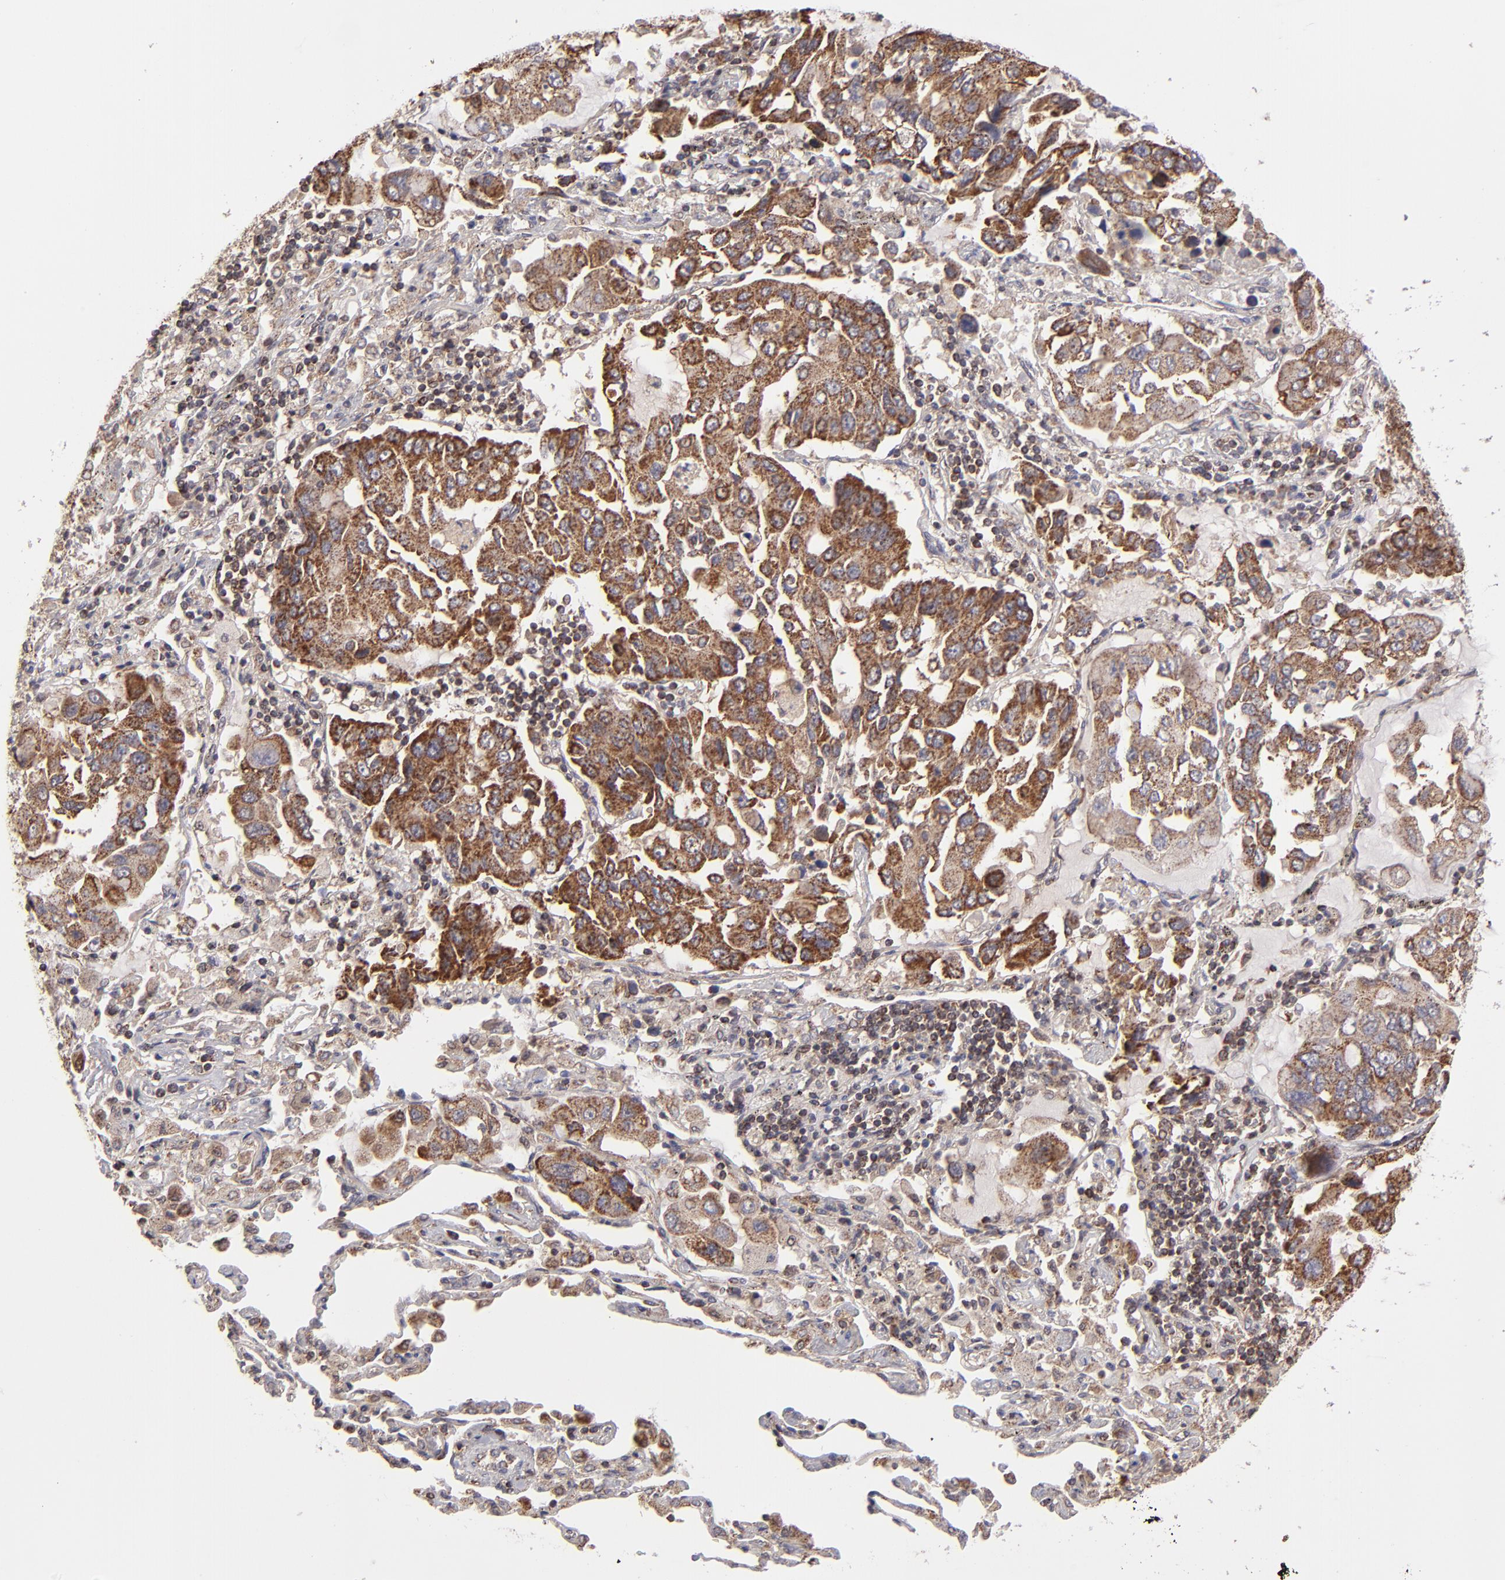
{"staining": {"intensity": "moderate", "quantity": "25%-75%", "location": "cytoplasmic/membranous"}, "tissue": "lung cancer", "cell_type": "Tumor cells", "image_type": "cancer", "snomed": [{"axis": "morphology", "description": "Adenocarcinoma, NOS"}, {"axis": "topography", "description": "Lung"}], "caption": "Lung adenocarcinoma tissue displays moderate cytoplasmic/membranous positivity in about 25%-75% of tumor cells, visualized by immunohistochemistry. Immunohistochemistry (ihc) stains the protein of interest in brown and the nuclei are stained blue.", "gene": "SLC15A1", "patient": {"sex": "male", "age": 64}}